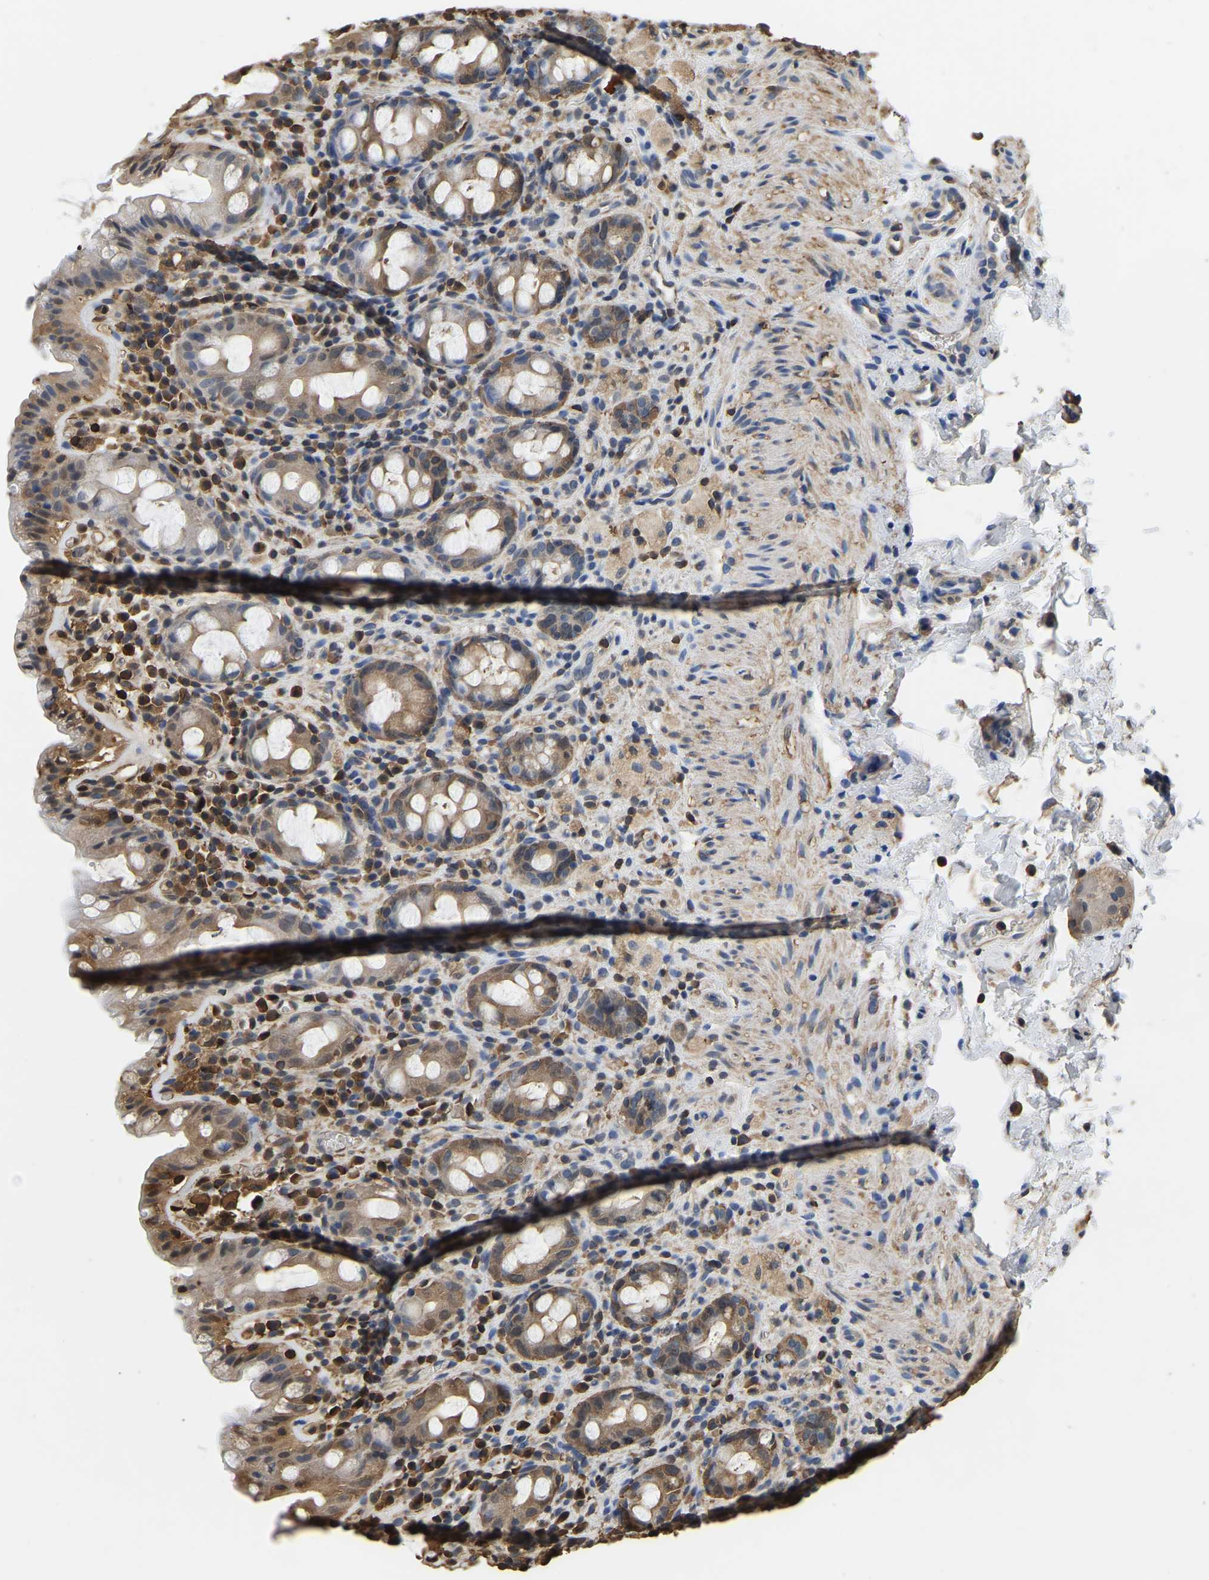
{"staining": {"intensity": "weak", "quantity": "25%-75%", "location": "cytoplasmic/membranous"}, "tissue": "rectum", "cell_type": "Glandular cells", "image_type": "normal", "snomed": [{"axis": "morphology", "description": "Normal tissue, NOS"}, {"axis": "topography", "description": "Rectum"}], "caption": "The image demonstrates staining of normal rectum, revealing weak cytoplasmic/membranous protein positivity (brown color) within glandular cells. (IHC, brightfield microscopy, high magnification).", "gene": "LDHB", "patient": {"sex": "male", "age": 44}}